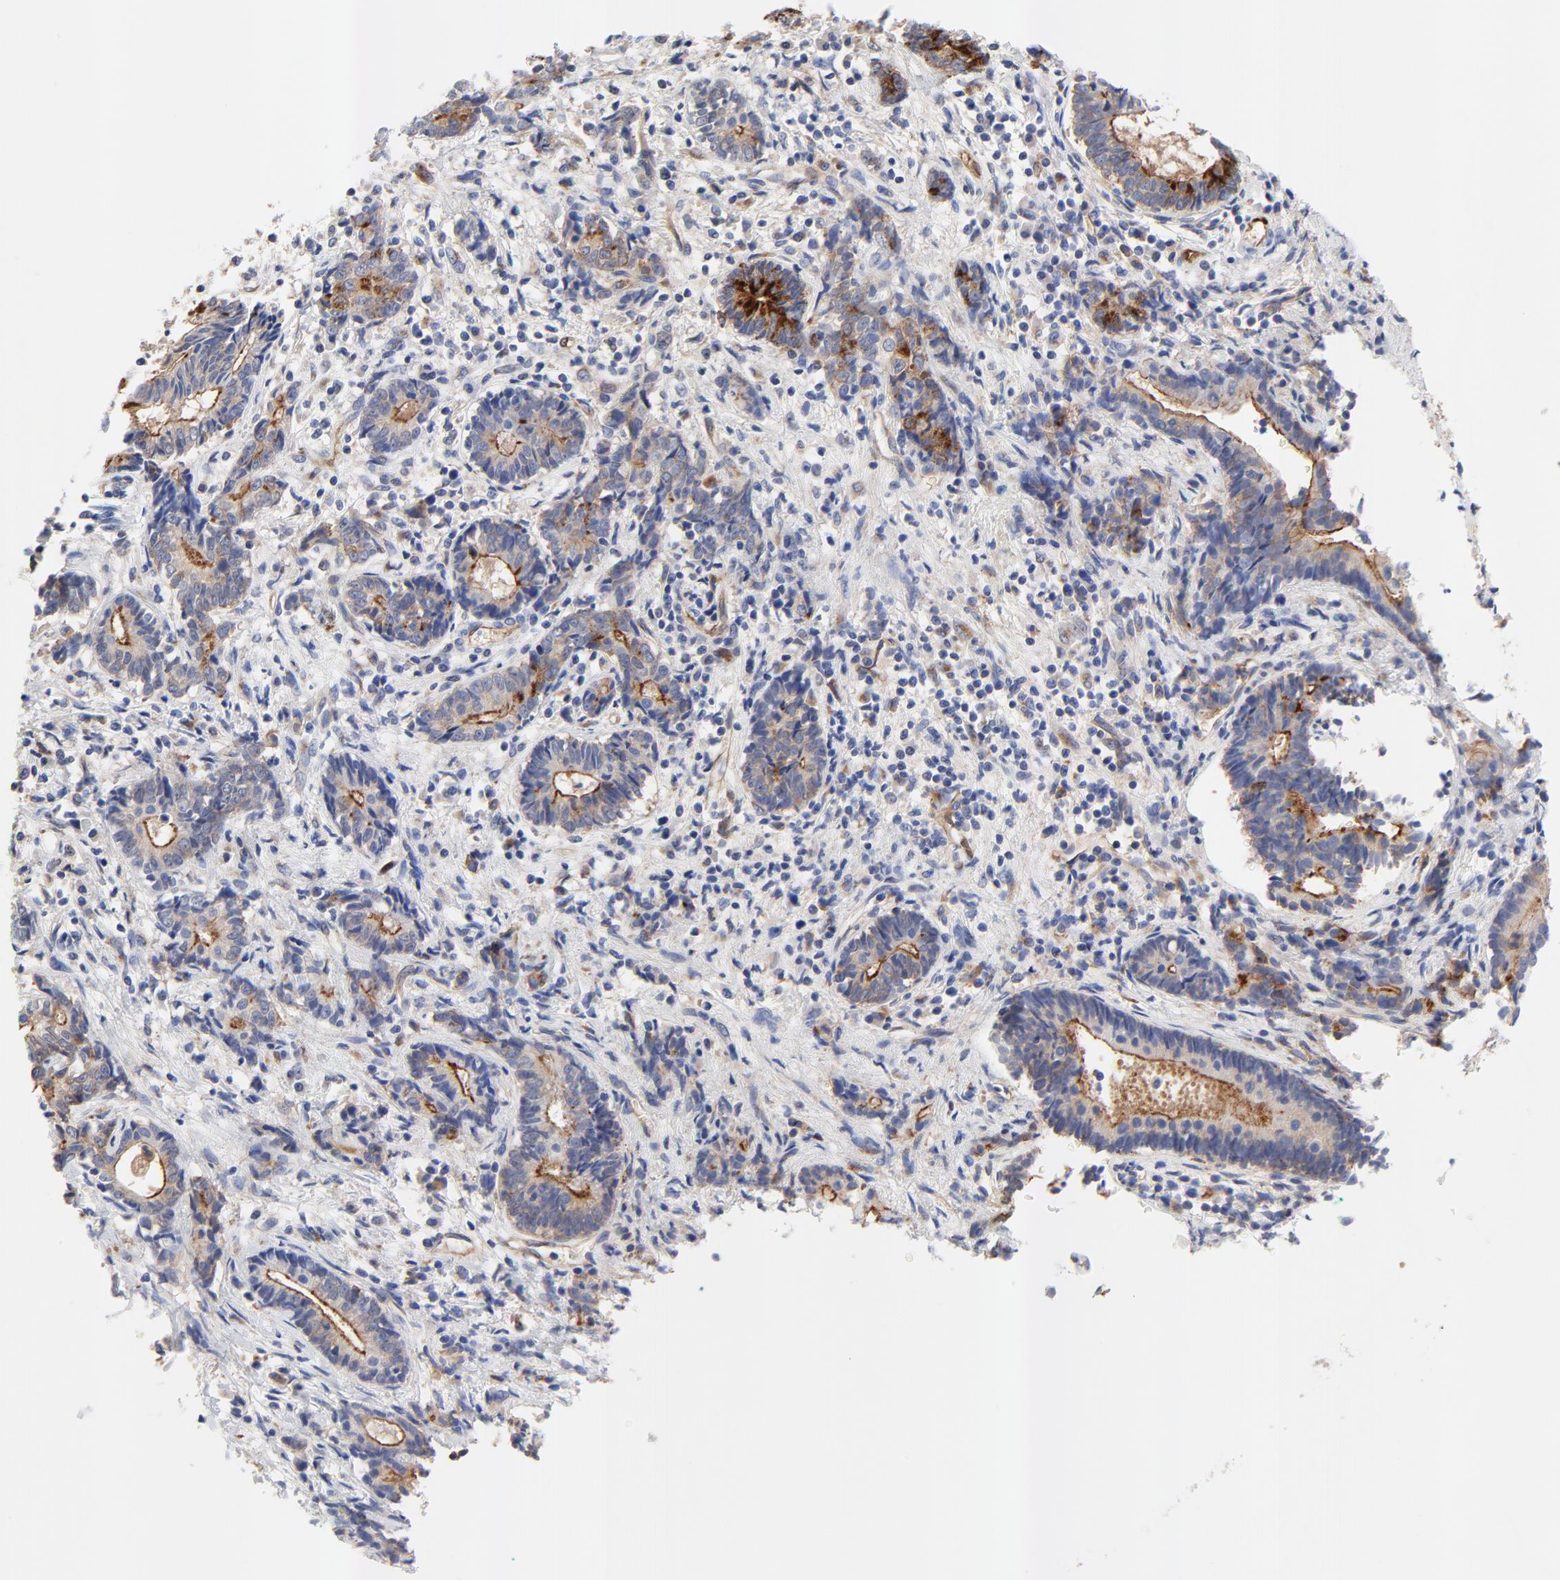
{"staining": {"intensity": "moderate", "quantity": ">75%", "location": "cytoplasmic/membranous"}, "tissue": "liver cancer", "cell_type": "Tumor cells", "image_type": "cancer", "snomed": [{"axis": "morphology", "description": "Cholangiocarcinoma"}, {"axis": "topography", "description": "Liver"}], "caption": "This image demonstrates liver cancer (cholangiocarcinoma) stained with immunohistochemistry (IHC) to label a protein in brown. The cytoplasmic/membranous of tumor cells show moderate positivity for the protein. Nuclei are counter-stained blue.", "gene": "FBXL2", "patient": {"sex": "male", "age": 57}}